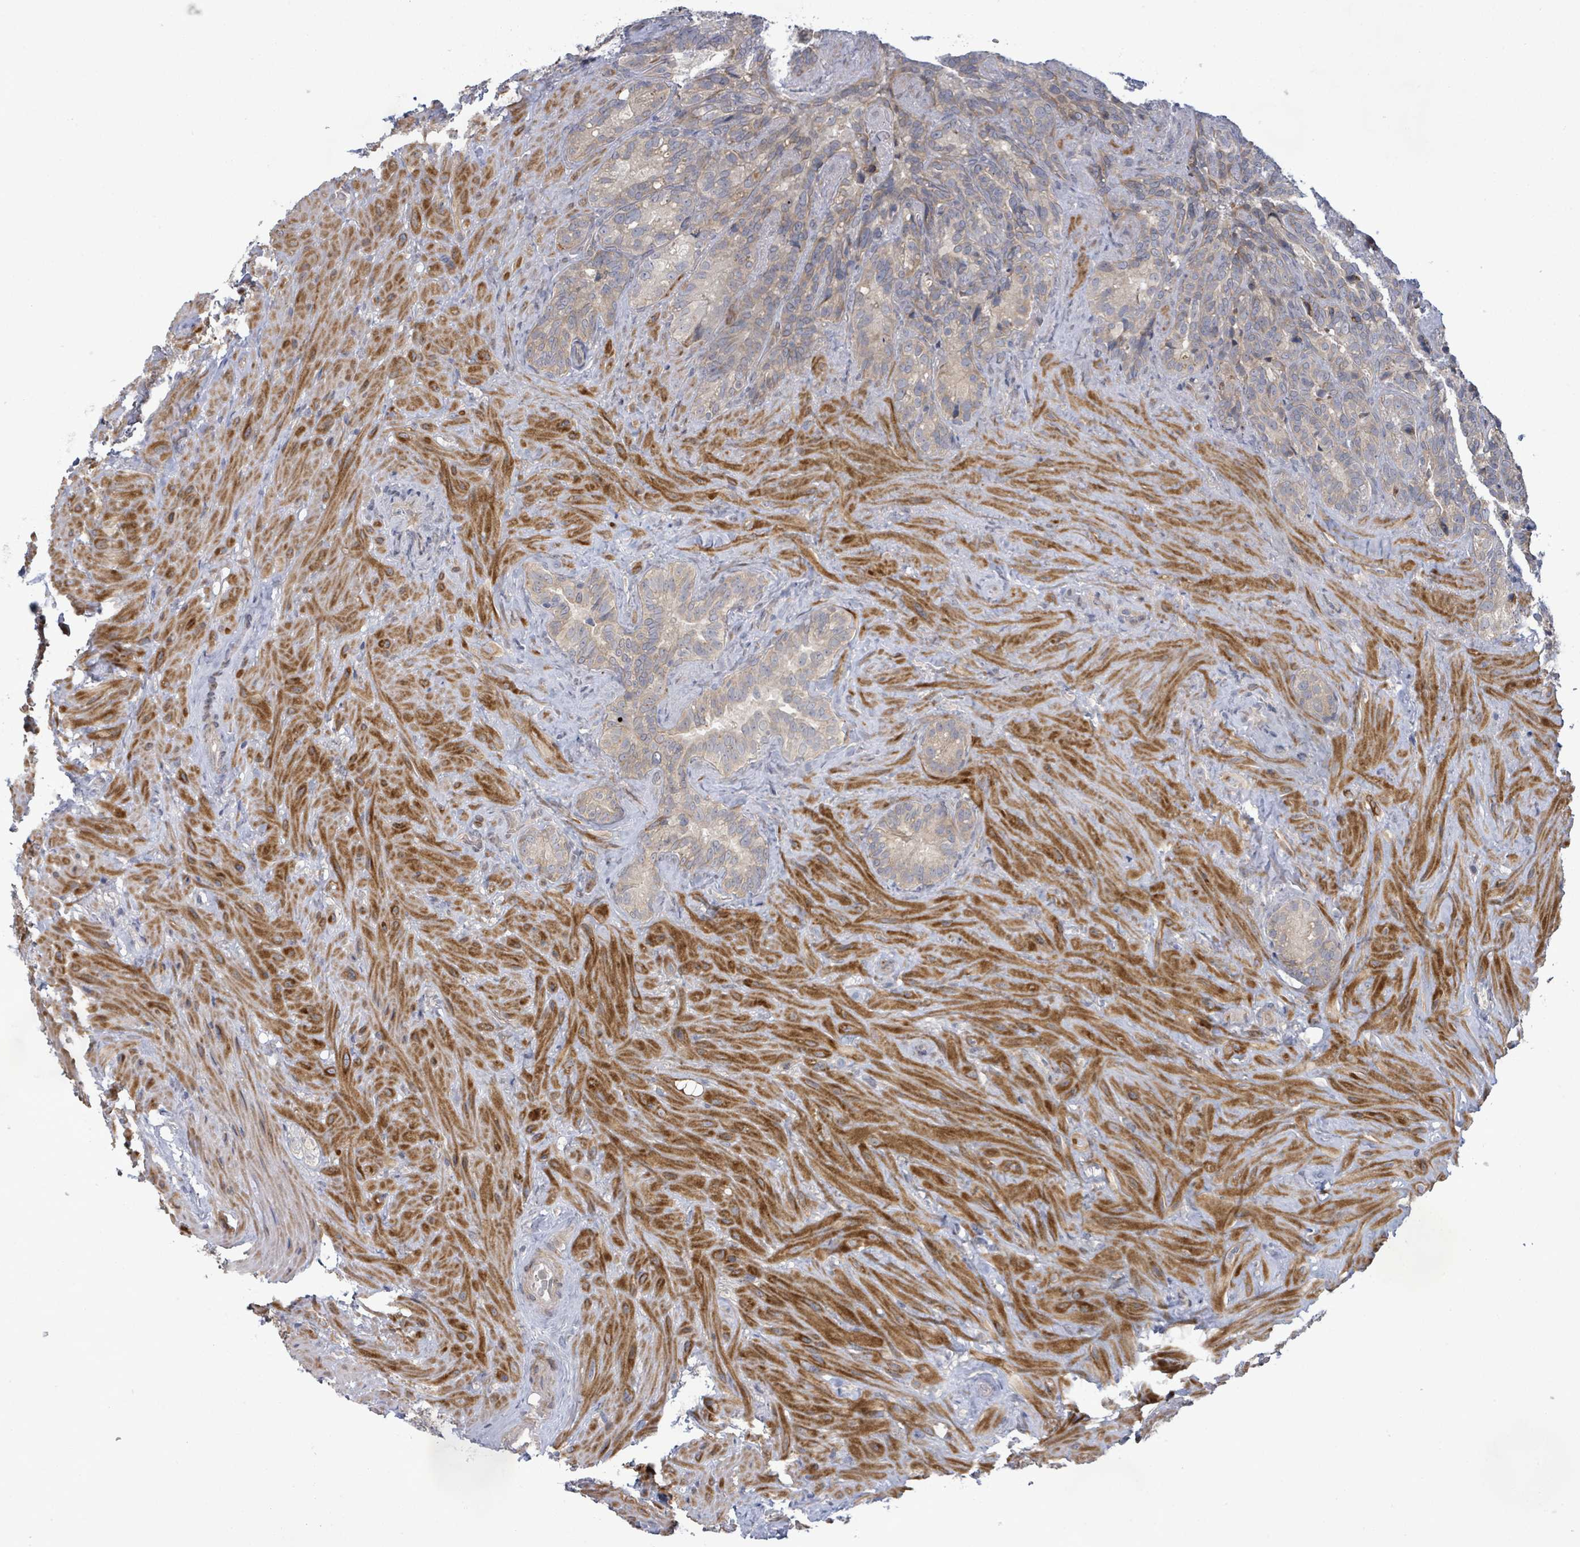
{"staining": {"intensity": "moderate", "quantity": "<25%", "location": "cytoplasmic/membranous"}, "tissue": "seminal vesicle", "cell_type": "Glandular cells", "image_type": "normal", "snomed": [{"axis": "morphology", "description": "Normal tissue, NOS"}, {"axis": "topography", "description": "Seminal veicle"}], "caption": "The histopathology image reveals immunohistochemical staining of unremarkable seminal vesicle. There is moderate cytoplasmic/membranous staining is present in approximately <25% of glandular cells.", "gene": "SLIT3", "patient": {"sex": "male", "age": 62}}